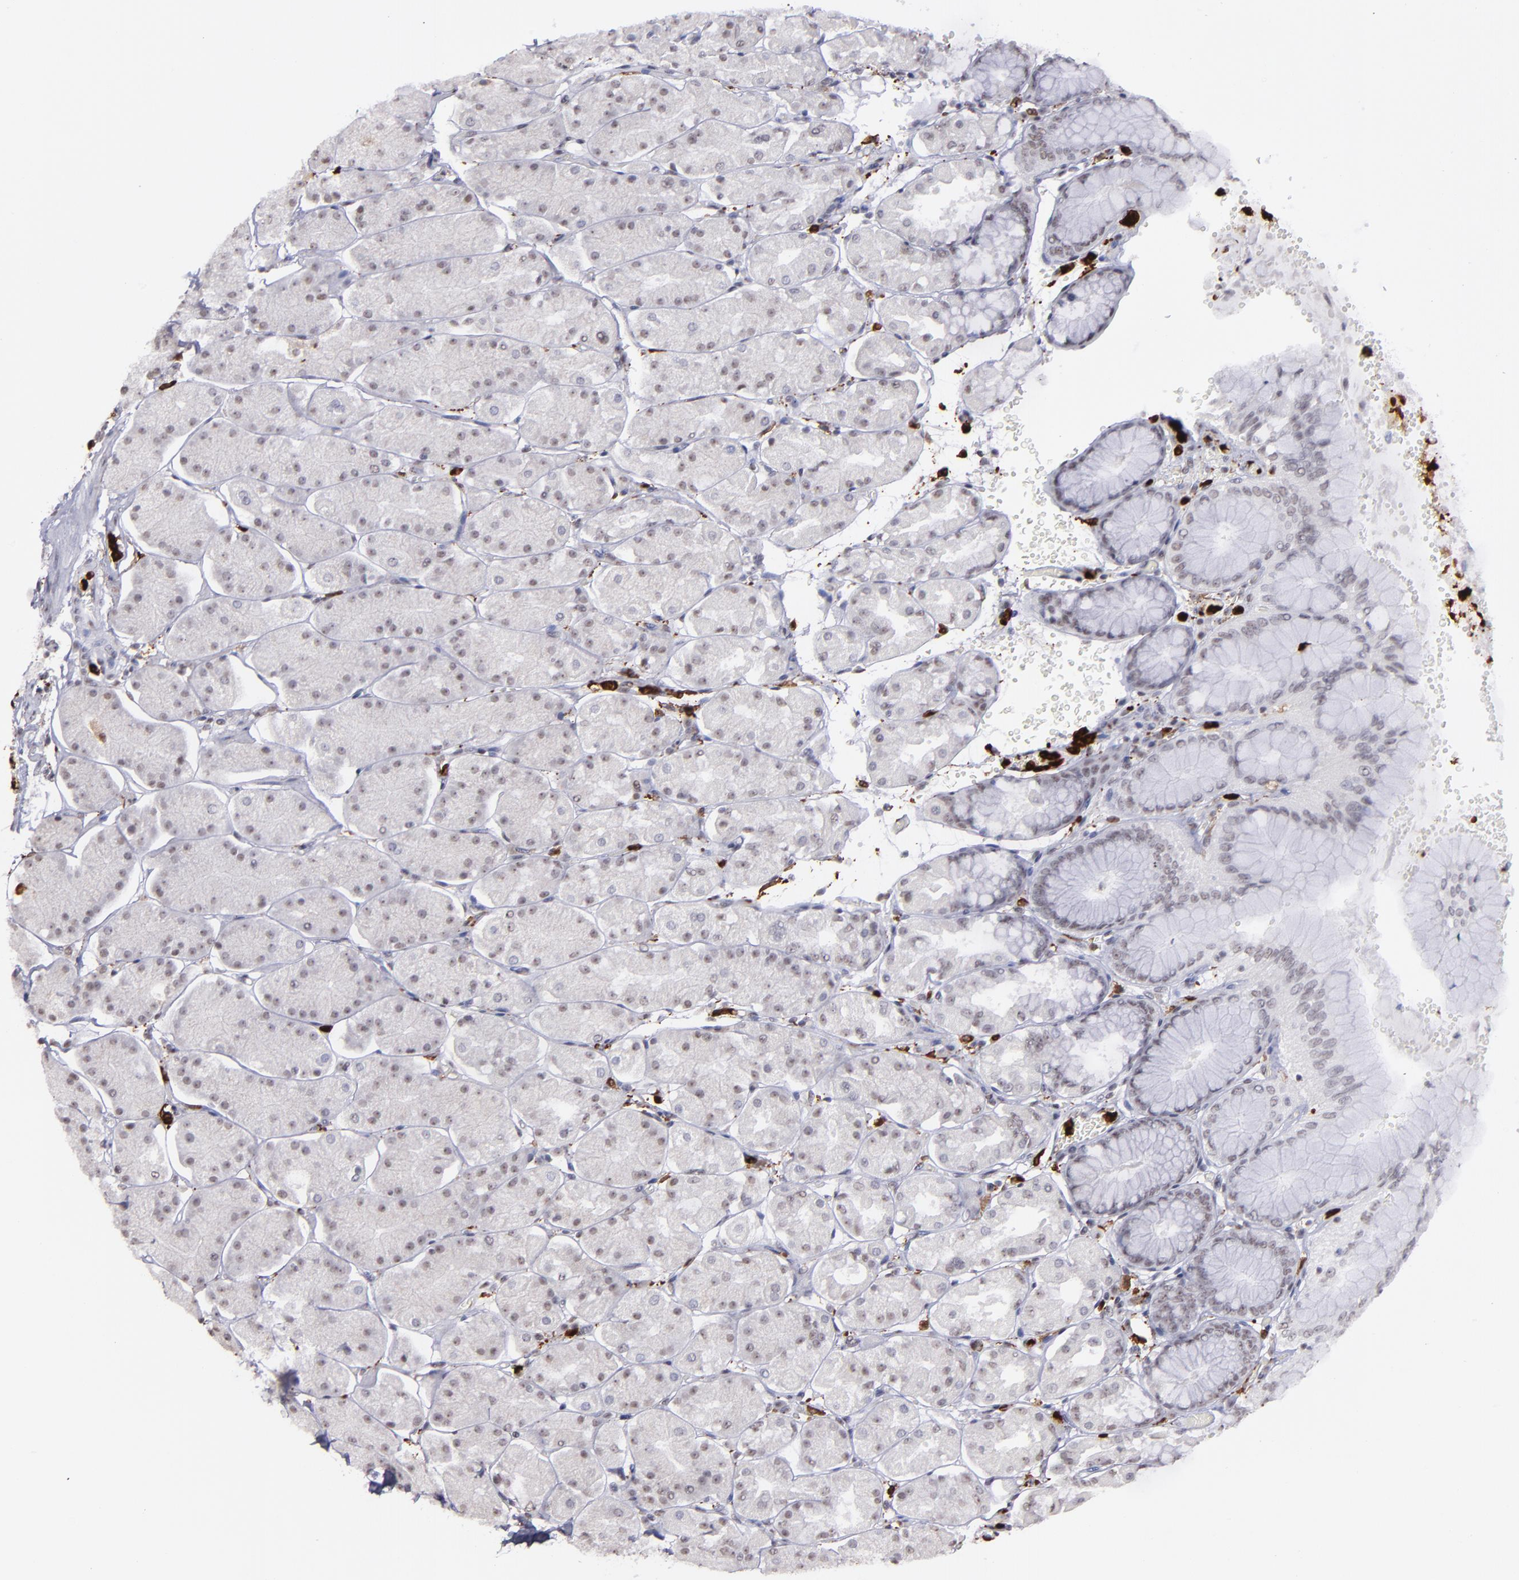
{"staining": {"intensity": "negative", "quantity": "none", "location": "none"}, "tissue": "stomach", "cell_type": "Glandular cells", "image_type": "normal", "snomed": [{"axis": "morphology", "description": "Normal tissue, NOS"}, {"axis": "topography", "description": "Stomach, upper"}, {"axis": "topography", "description": "Stomach"}], "caption": "IHC micrograph of benign stomach: human stomach stained with DAB shows no significant protein staining in glandular cells.", "gene": "NCF2", "patient": {"sex": "male", "age": 76}}